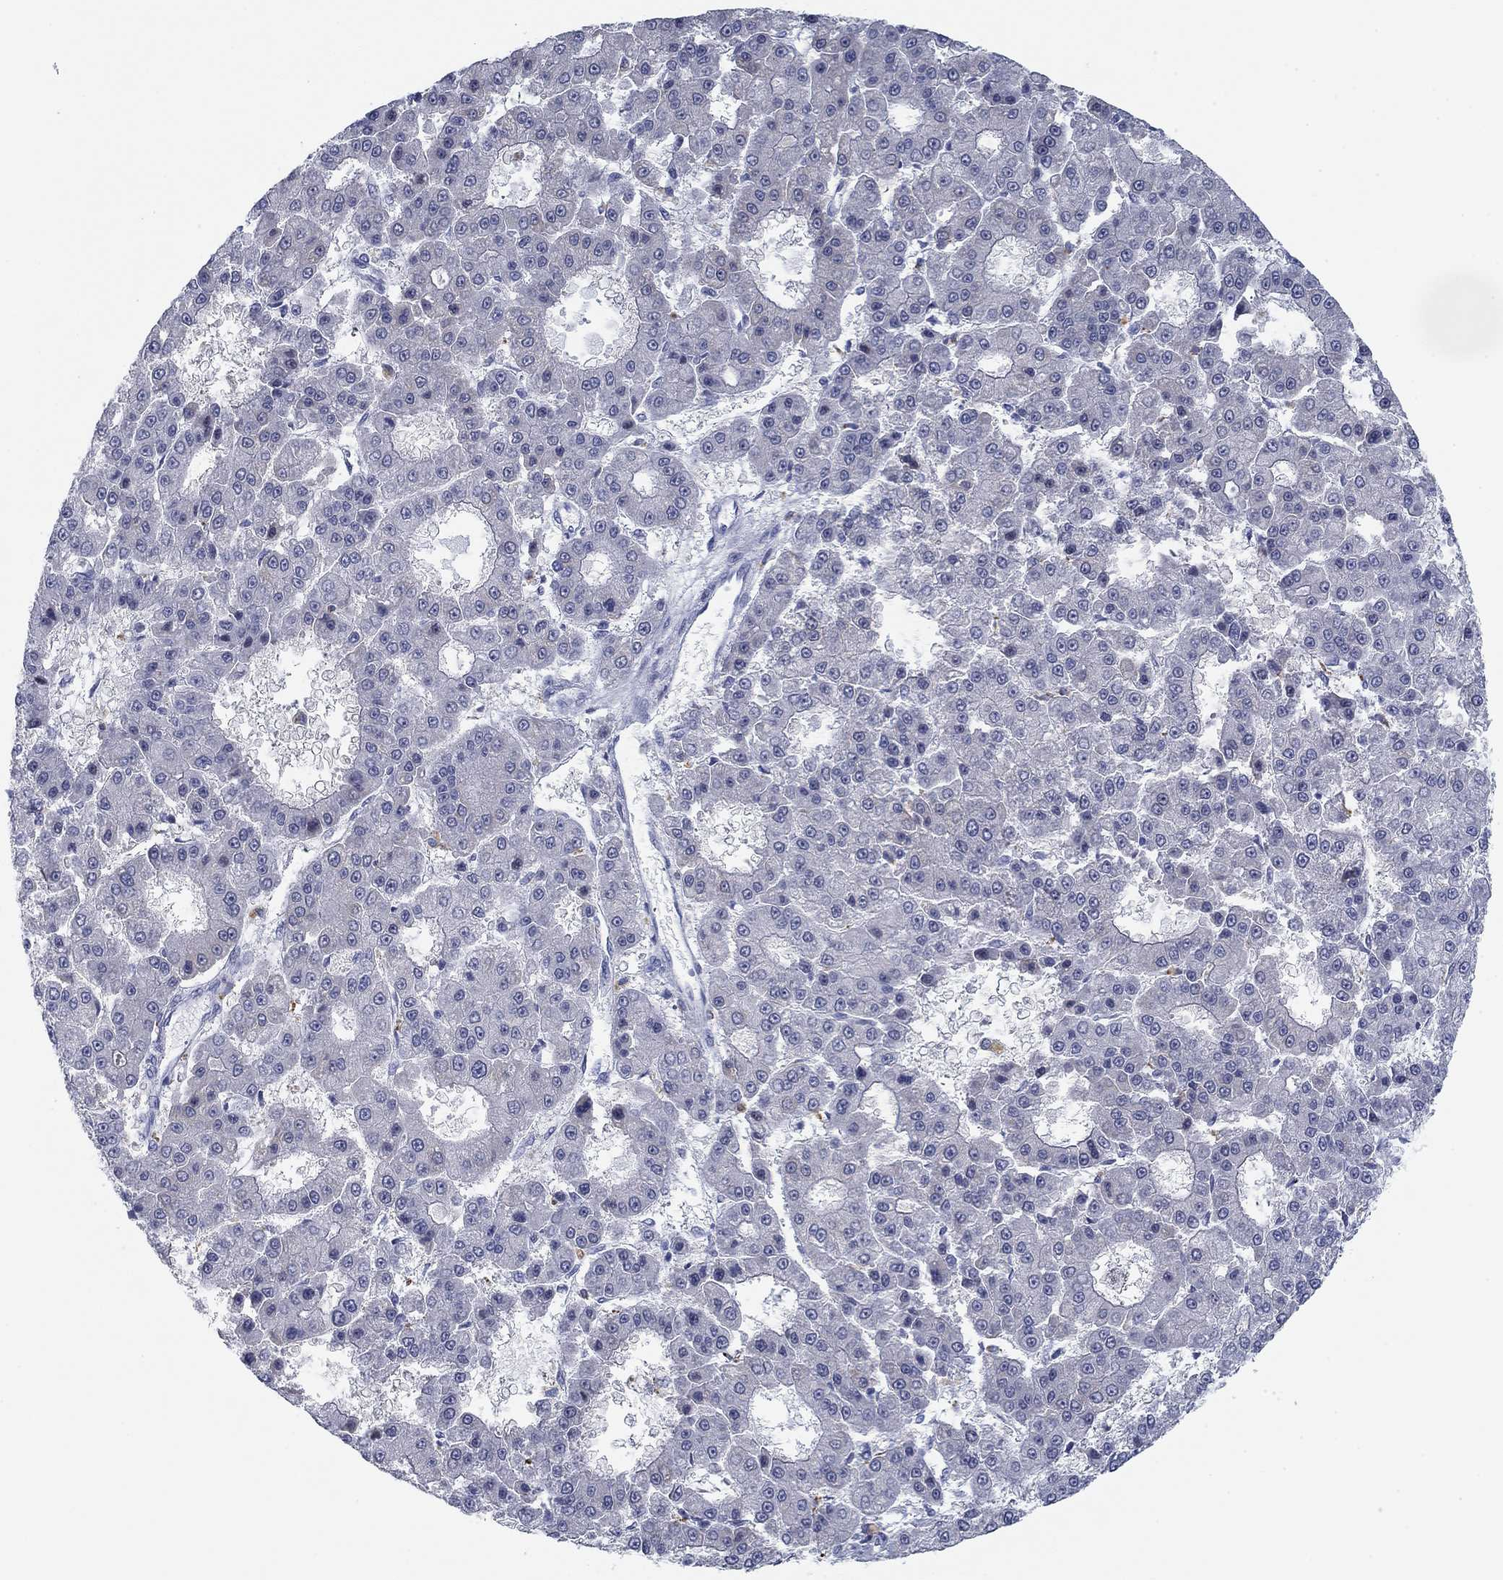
{"staining": {"intensity": "negative", "quantity": "none", "location": "none"}, "tissue": "liver cancer", "cell_type": "Tumor cells", "image_type": "cancer", "snomed": [{"axis": "morphology", "description": "Carcinoma, Hepatocellular, NOS"}, {"axis": "topography", "description": "Liver"}], "caption": "This is an immunohistochemistry (IHC) image of liver cancer. There is no positivity in tumor cells.", "gene": "DNAL1", "patient": {"sex": "male", "age": 70}}